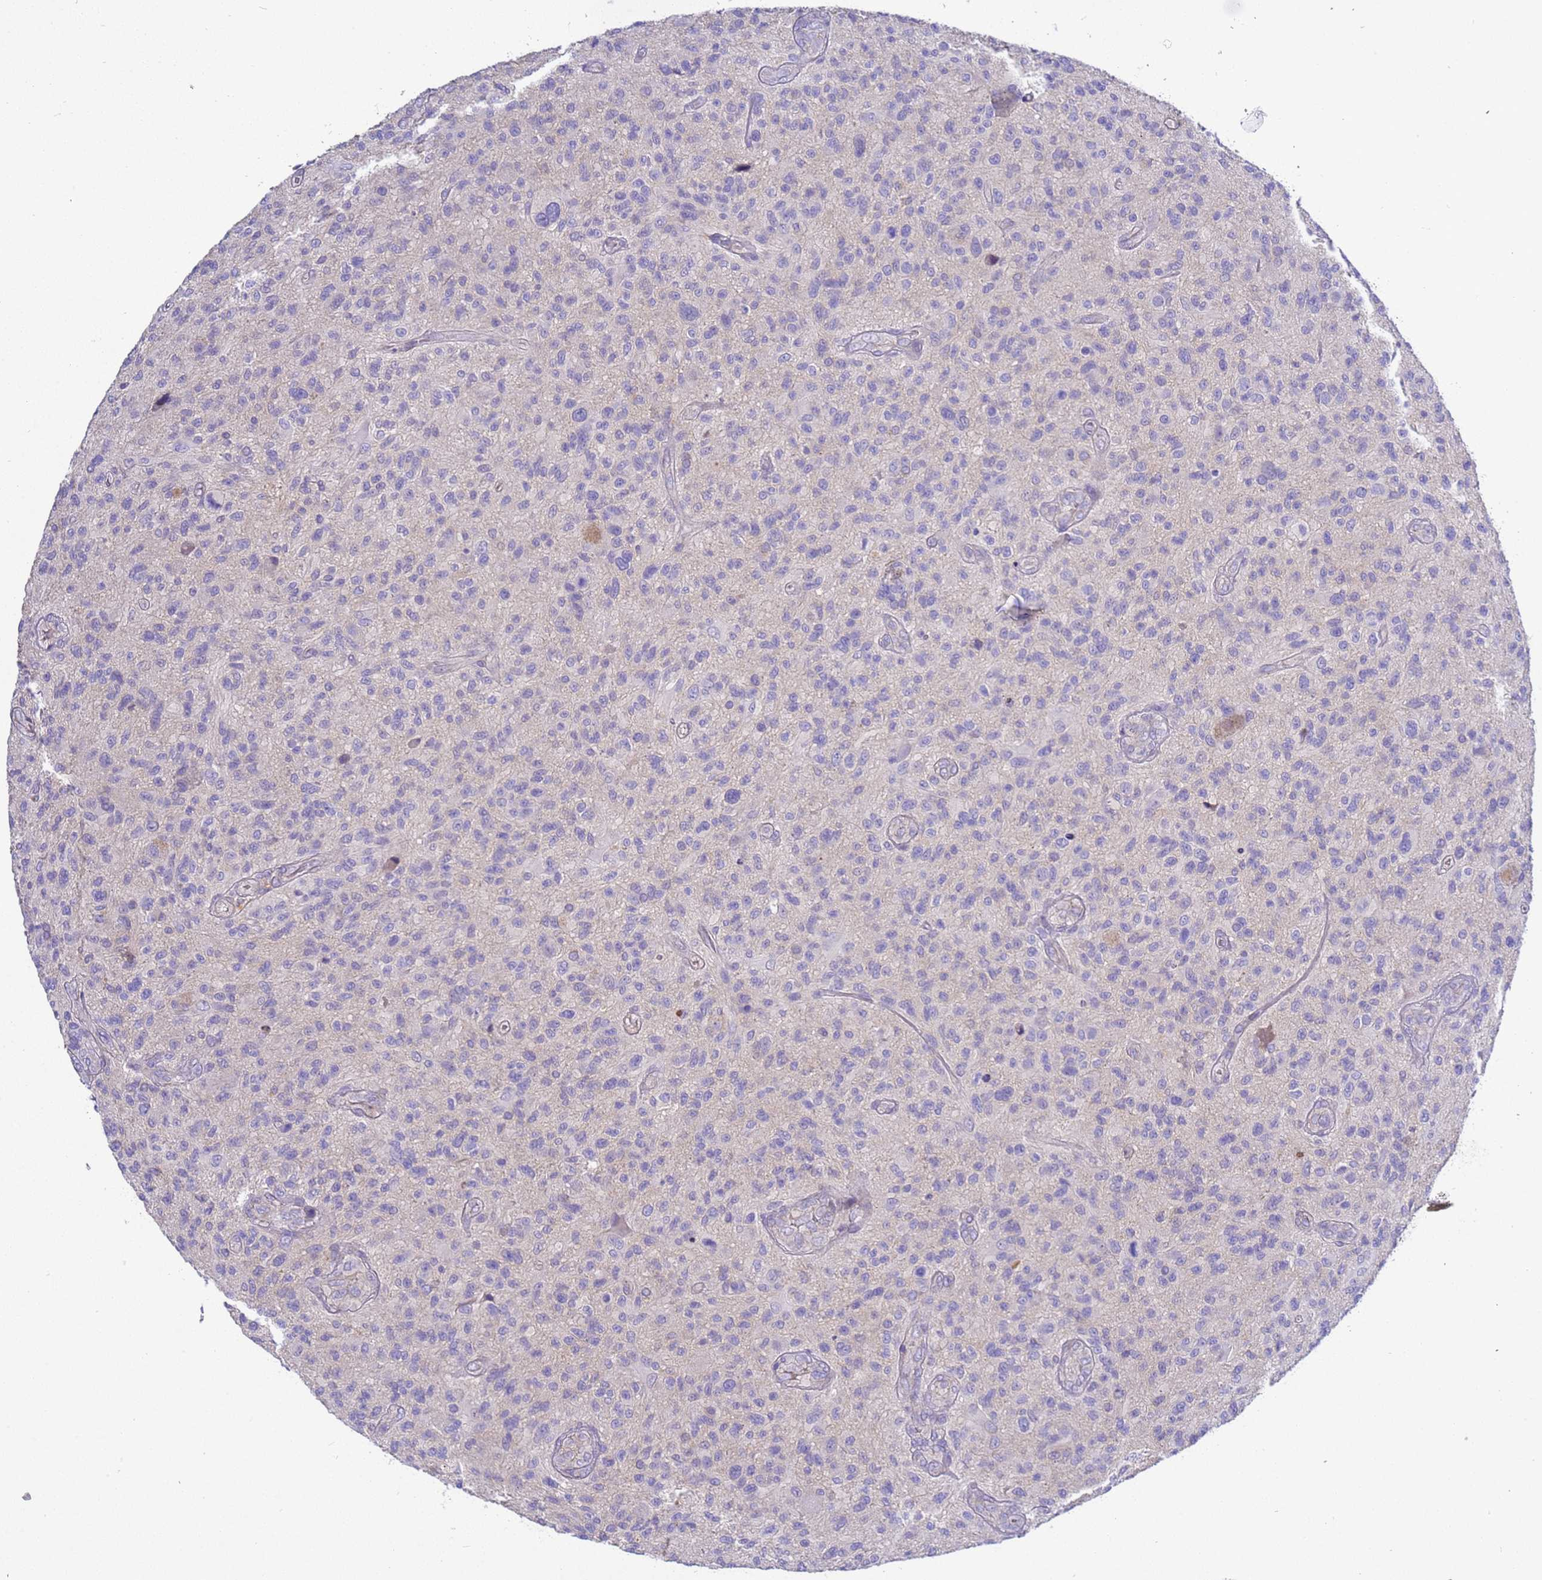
{"staining": {"intensity": "negative", "quantity": "none", "location": "none"}, "tissue": "glioma", "cell_type": "Tumor cells", "image_type": "cancer", "snomed": [{"axis": "morphology", "description": "Glioma, malignant, High grade"}, {"axis": "topography", "description": "Brain"}], "caption": "A high-resolution photomicrograph shows immunohistochemistry (IHC) staining of malignant glioma (high-grade), which shows no significant staining in tumor cells.", "gene": "TBCD", "patient": {"sex": "male", "age": 47}}